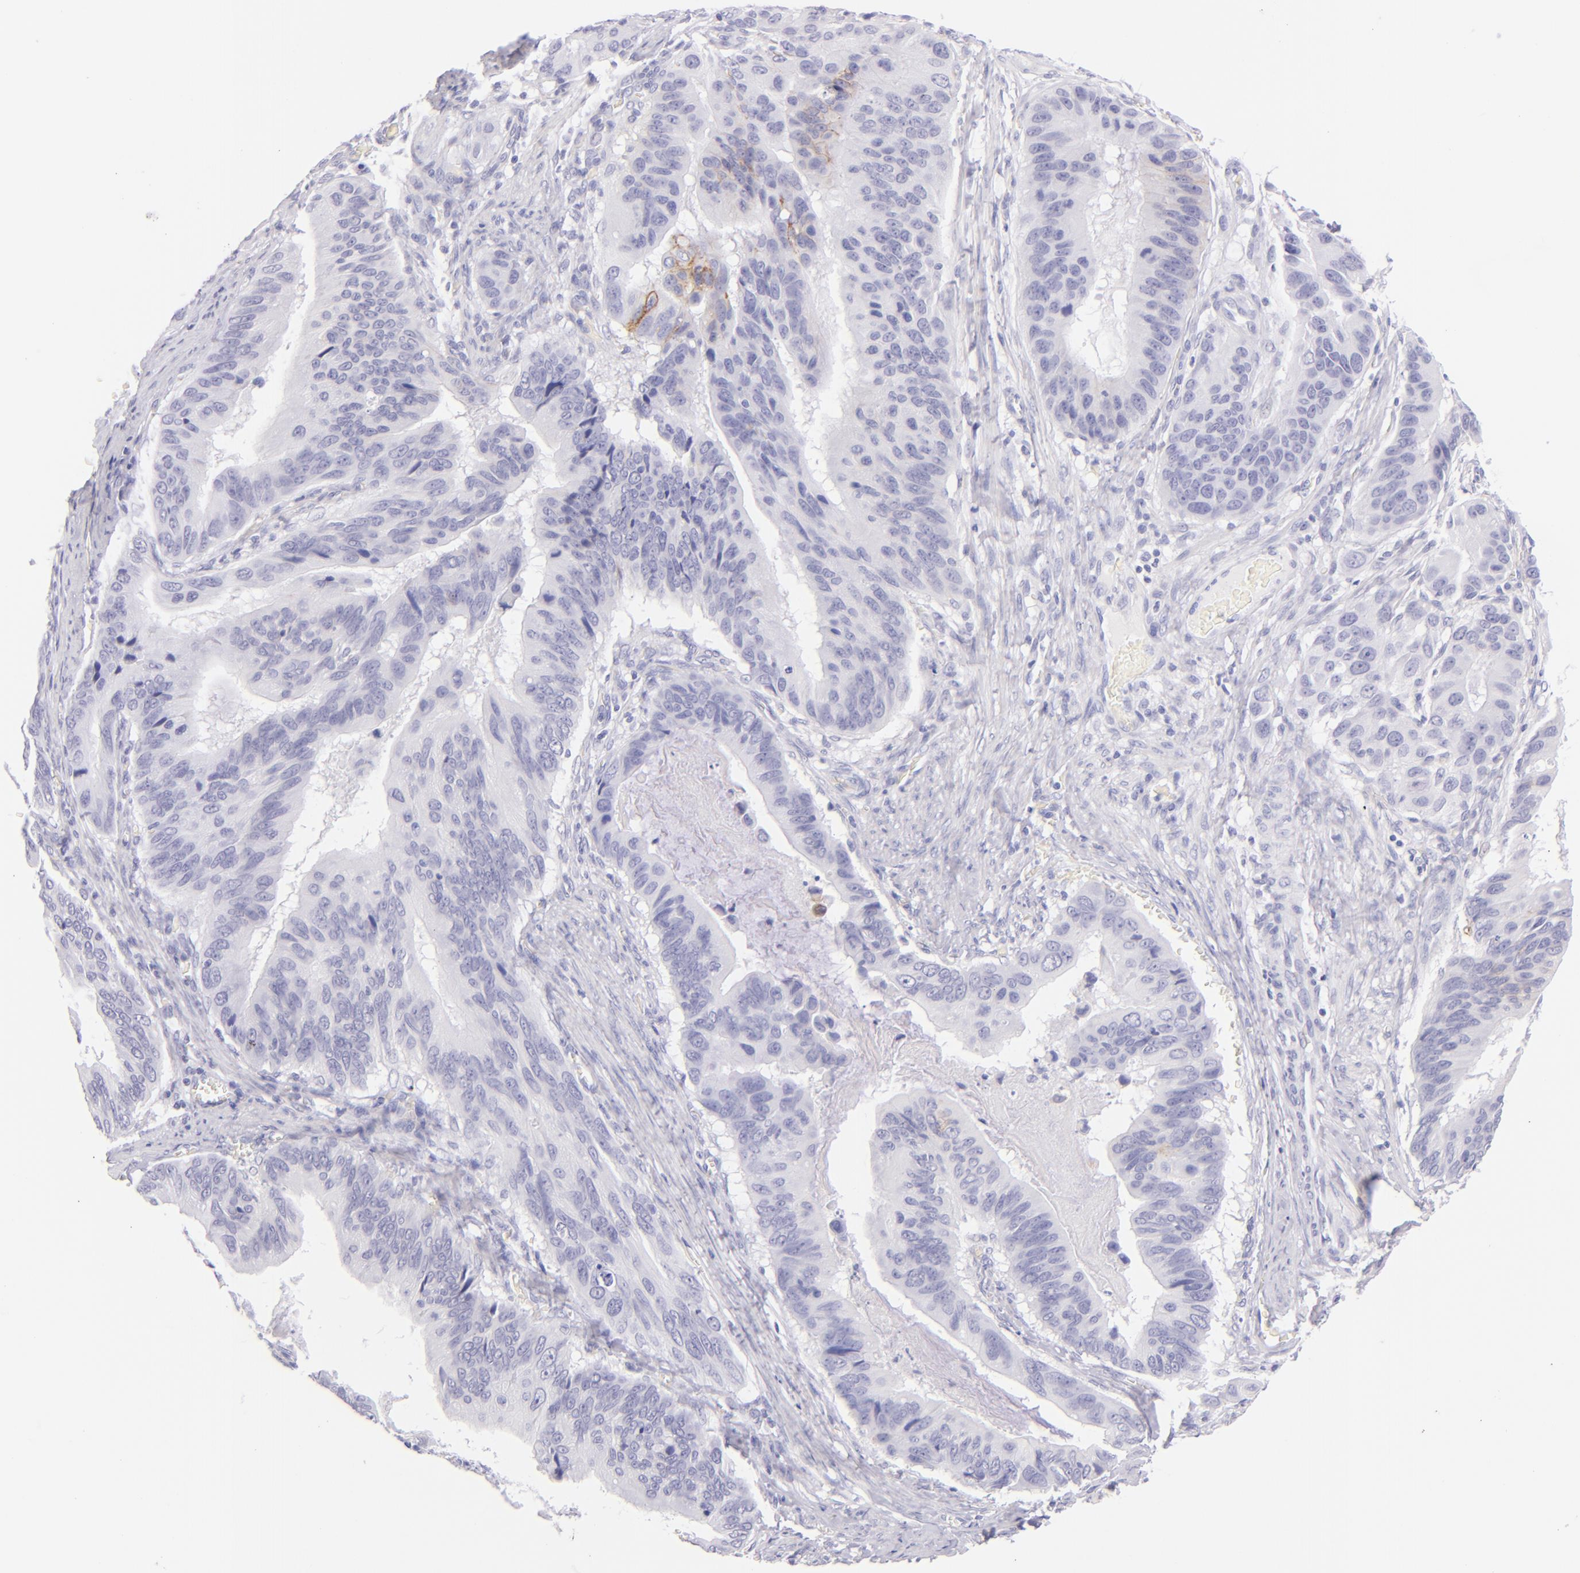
{"staining": {"intensity": "moderate", "quantity": "<25%", "location": "cytoplasmic/membranous"}, "tissue": "stomach cancer", "cell_type": "Tumor cells", "image_type": "cancer", "snomed": [{"axis": "morphology", "description": "Adenocarcinoma, NOS"}, {"axis": "topography", "description": "Stomach, upper"}], "caption": "DAB (3,3'-diaminobenzidine) immunohistochemical staining of human stomach adenocarcinoma exhibits moderate cytoplasmic/membranous protein expression in approximately <25% of tumor cells.", "gene": "SDC1", "patient": {"sex": "male", "age": 80}}